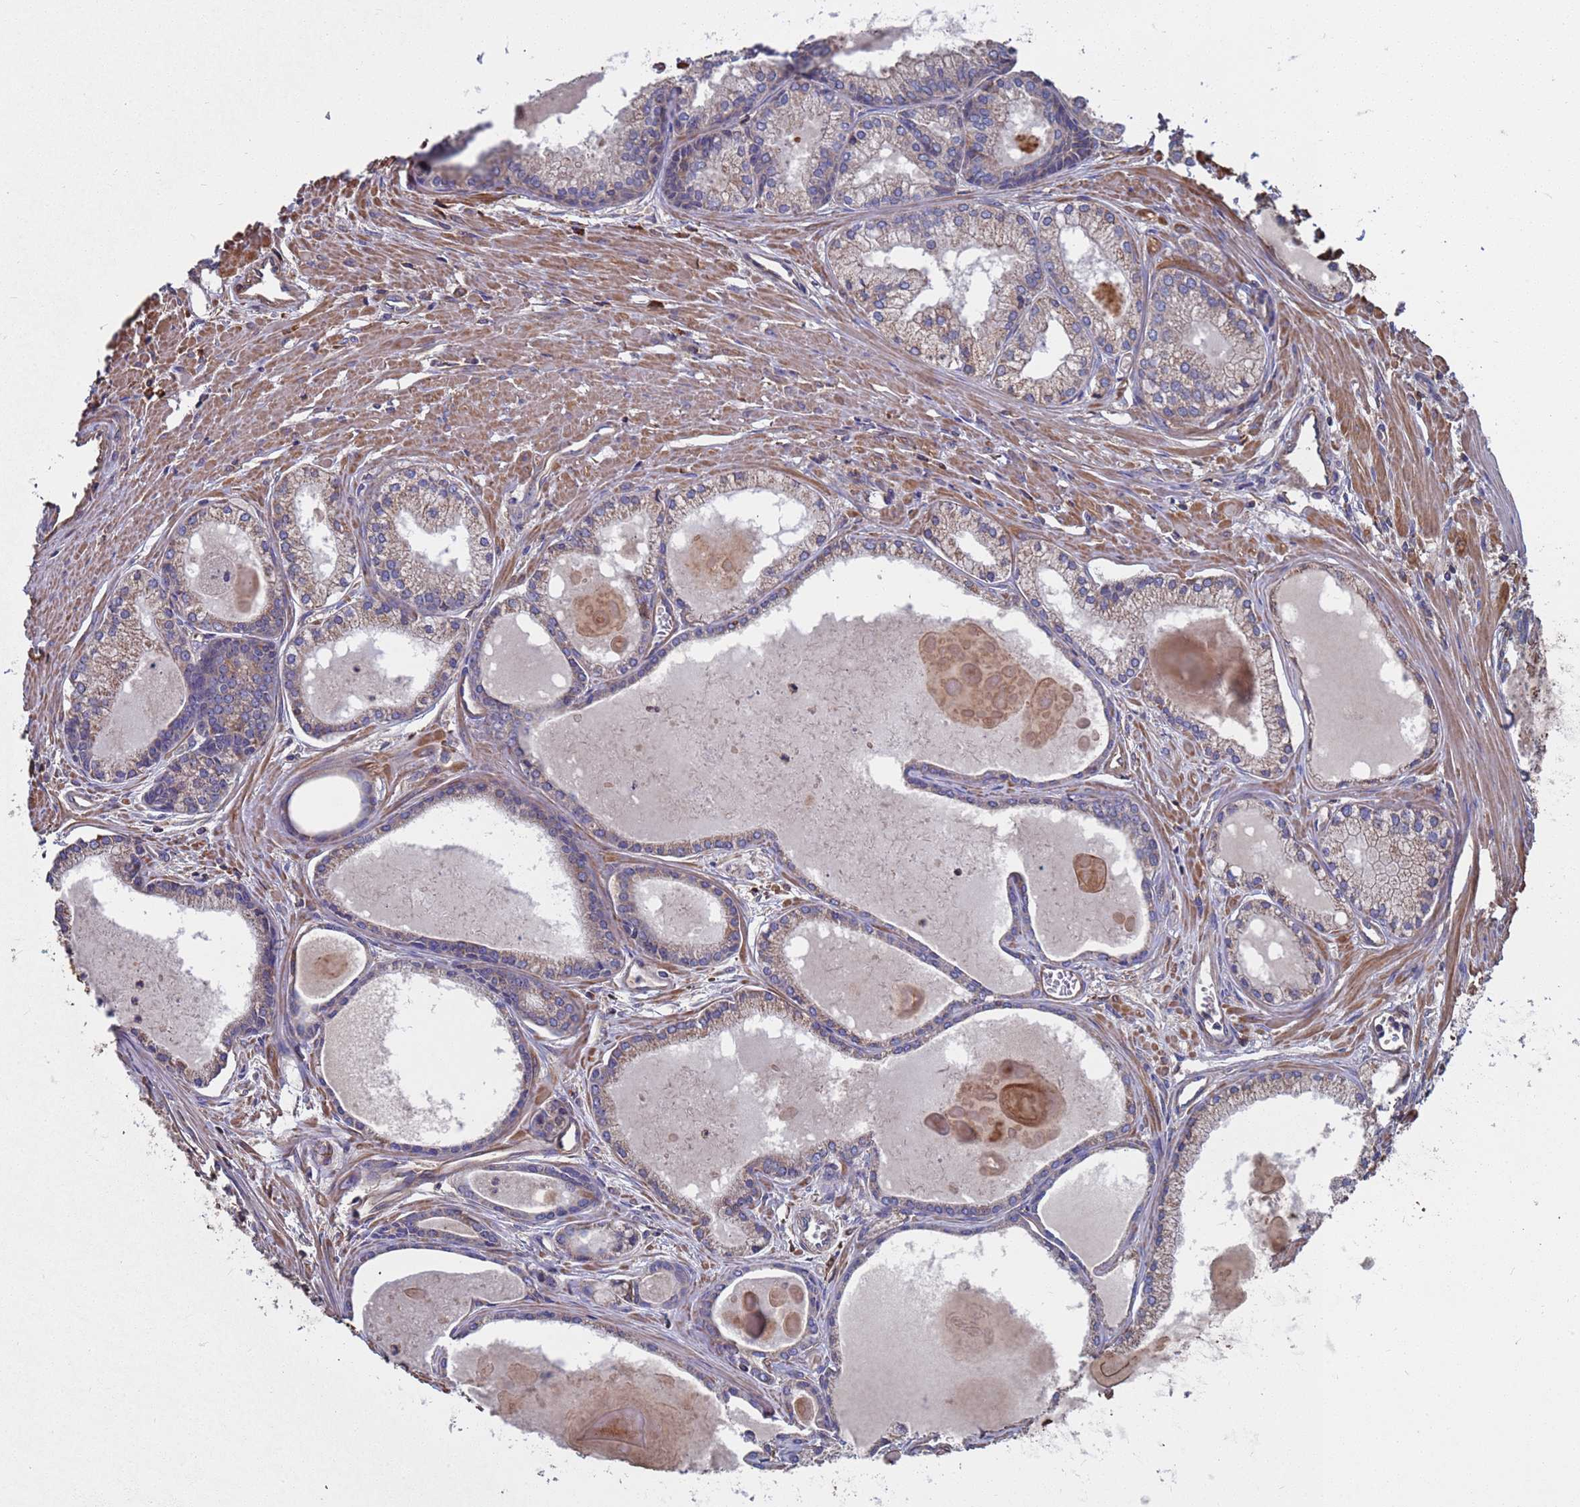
{"staining": {"intensity": "weak", "quantity": ">75%", "location": "cytoplasmic/membranous"}, "tissue": "prostate cancer", "cell_type": "Tumor cells", "image_type": "cancer", "snomed": [{"axis": "morphology", "description": "Adenocarcinoma, High grade"}, {"axis": "topography", "description": "Prostate"}], "caption": "Brown immunohistochemical staining in human prostate cancer (high-grade adenocarcinoma) exhibits weak cytoplasmic/membranous positivity in approximately >75% of tumor cells.", "gene": "PYCR1", "patient": {"sex": "male", "age": 68}}